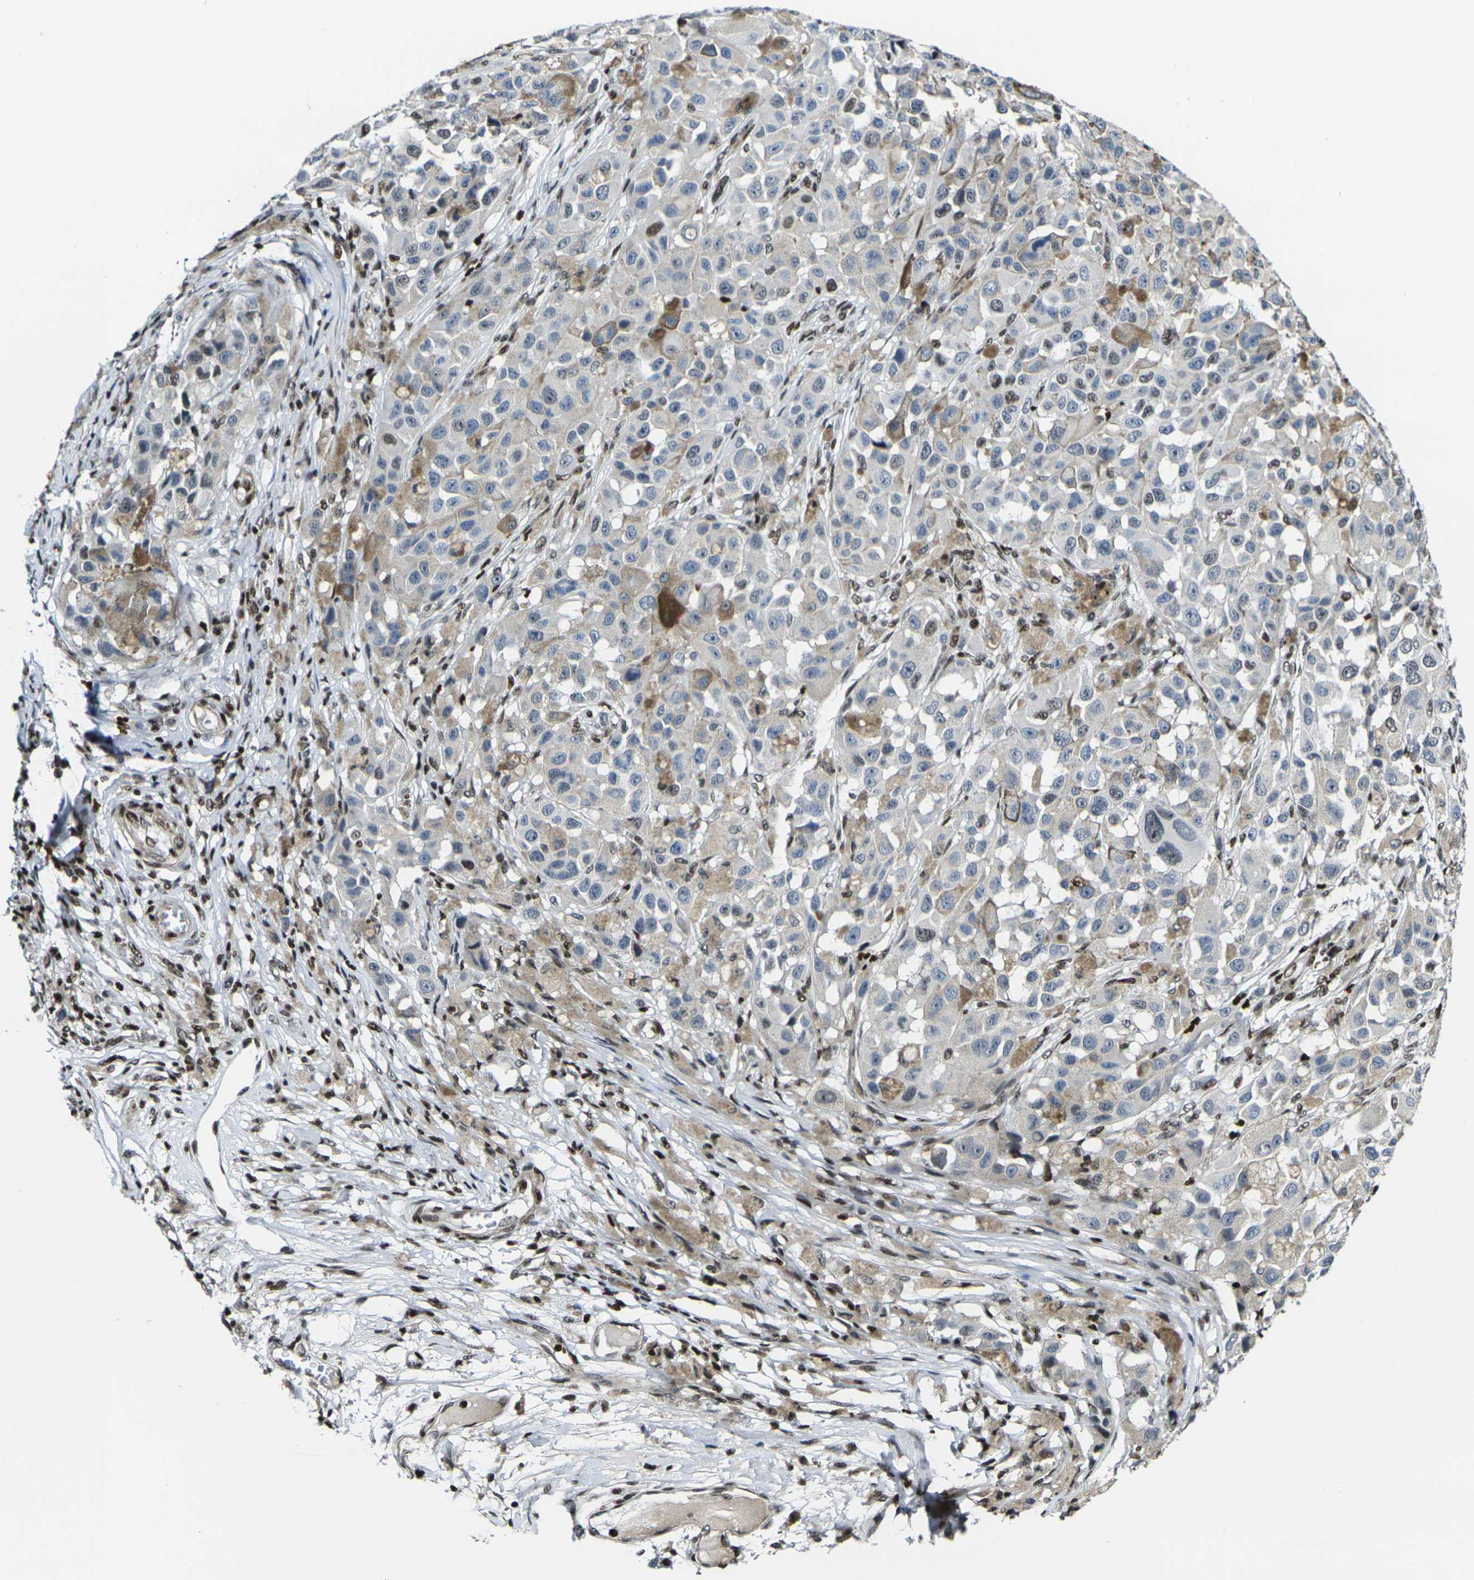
{"staining": {"intensity": "moderate", "quantity": "<25%", "location": "nuclear"}, "tissue": "melanoma", "cell_type": "Tumor cells", "image_type": "cancer", "snomed": [{"axis": "morphology", "description": "Malignant melanoma, NOS"}, {"axis": "topography", "description": "Skin"}], "caption": "Human malignant melanoma stained with a brown dye reveals moderate nuclear positive expression in about <25% of tumor cells.", "gene": "H1-10", "patient": {"sex": "female", "age": 46}}